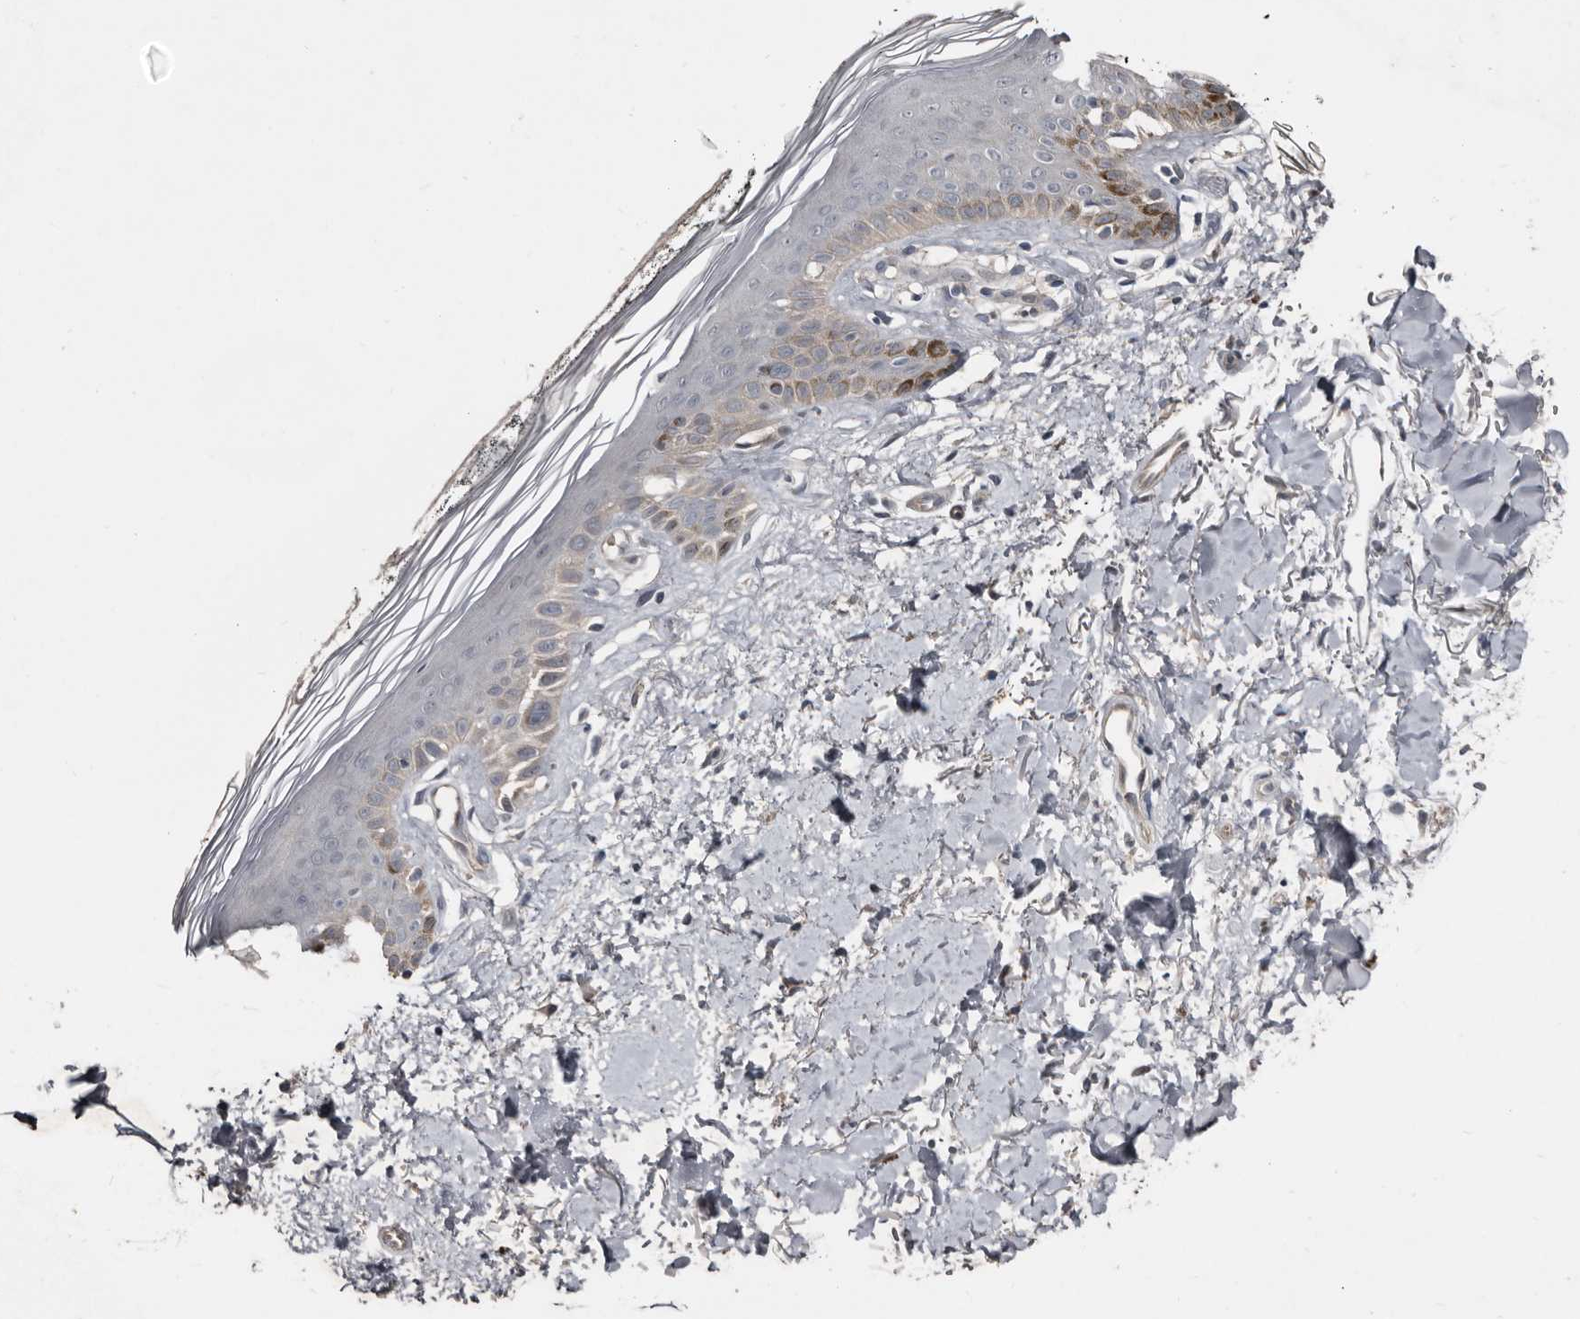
{"staining": {"intensity": "negative", "quantity": "none", "location": "none"}, "tissue": "skin", "cell_type": "Fibroblasts", "image_type": "normal", "snomed": [{"axis": "morphology", "description": "Normal tissue, NOS"}, {"axis": "topography", "description": "Skin"}], "caption": "Histopathology image shows no protein positivity in fibroblasts of benign skin. Brightfield microscopy of immunohistochemistry stained with DAB (brown) and hematoxylin (blue), captured at high magnification.", "gene": "RBKS", "patient": {"sex": "female", "age": 64}}